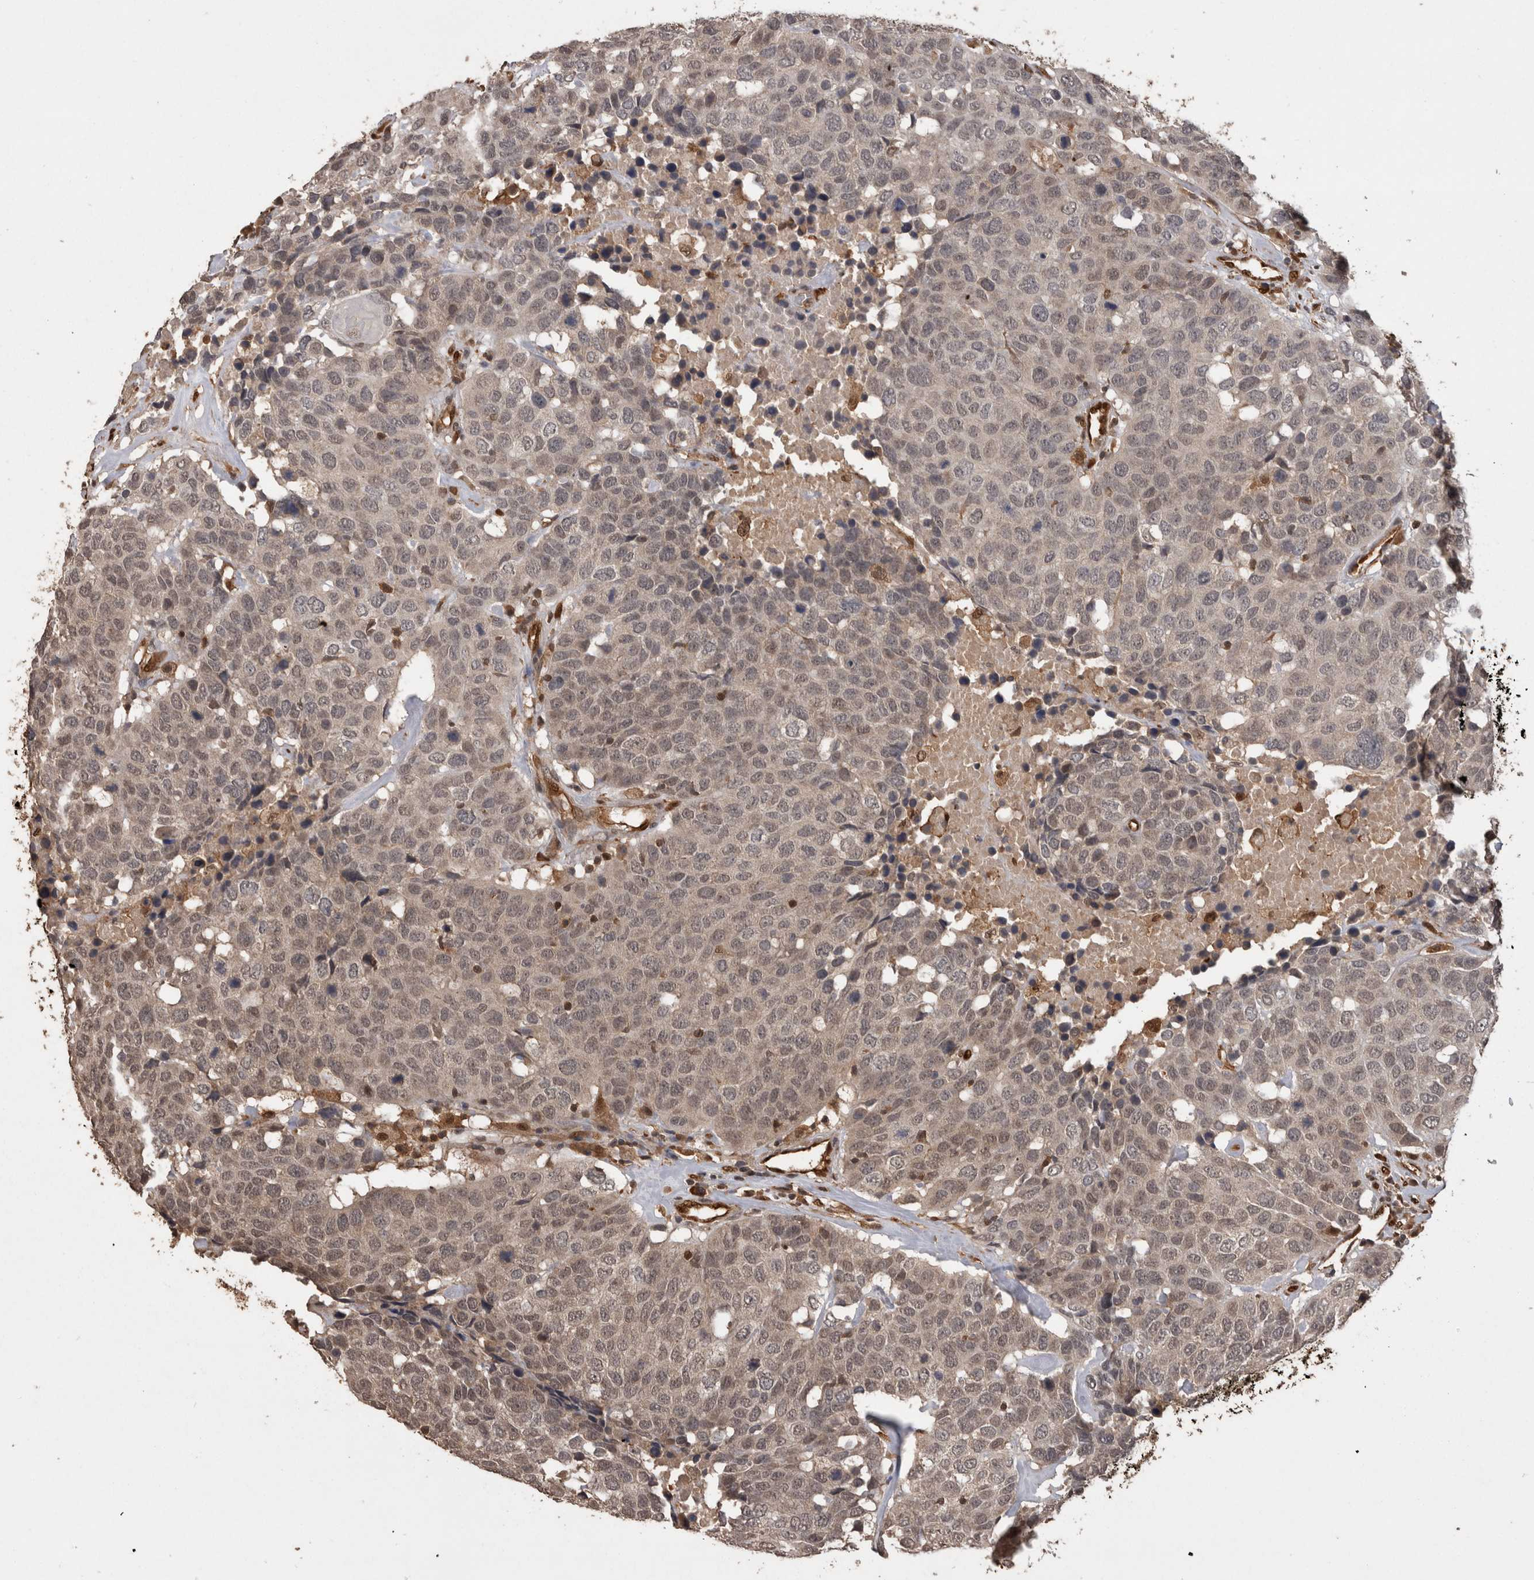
{"staining": {"intensity": "negative", "quantity": "none", "location": "none"}, "tissue": "head and neck cancer", "cell_type": "Tumor cells", "image_type": "cancer", "snomed": [{"axis": "morphology", "description": "Squamous cell carcinoma, NOS"}, {"axis": "topography", "description": "Head-Neck"}], "caption": "IHC image of neoplastic tissue: human squamous cell carcinoma (head and neck) stained with DAB reveals no significant protein staining in tumor cells.", "gene": "LXN", "patient": {"sex": "male", "age": 66}}